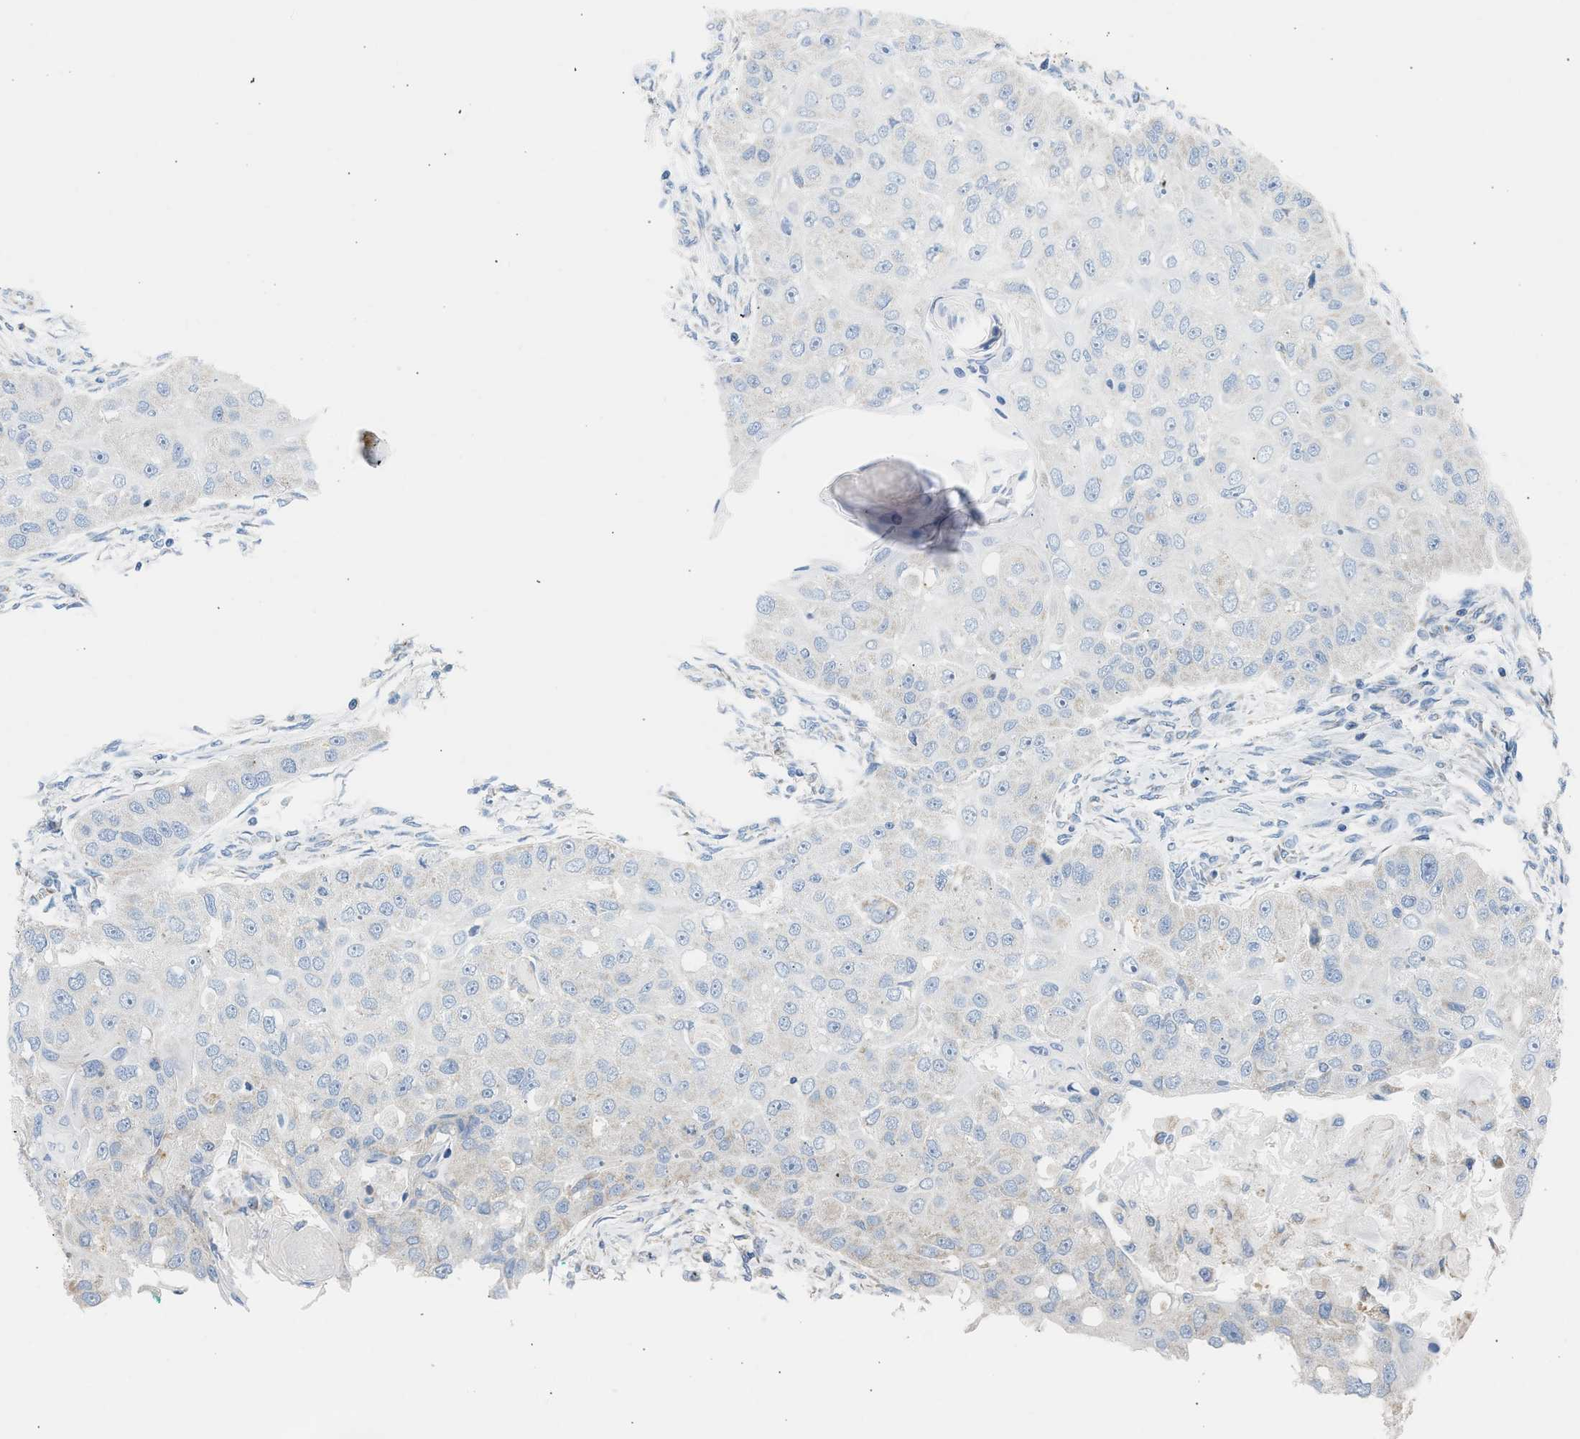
{"staining": {"intensity": "weak", "quantity": "<25%", "location": "cytoplasmic/membranous"}, "tissue": "head and neck cancer", "cell_type": "Tumor cells", "image_type": "cancer", "snomed": [{"axis": "morphology", "description": "Normal tissue, NOS"}, {"axis": "morphology", "description": "Squamous cell carcinoma, NOS"}, {"axis": "topography", "description": "Skeletal muscle"}, {"axis": "topography", "description": "Head-Neck"}], "caption": "Tumor cells are negative for protein expression in human head and neck cancer (squamous cell carcinoma).", "gene": "NDUFS8", "patient": {"sex": "male", "age": 51}}